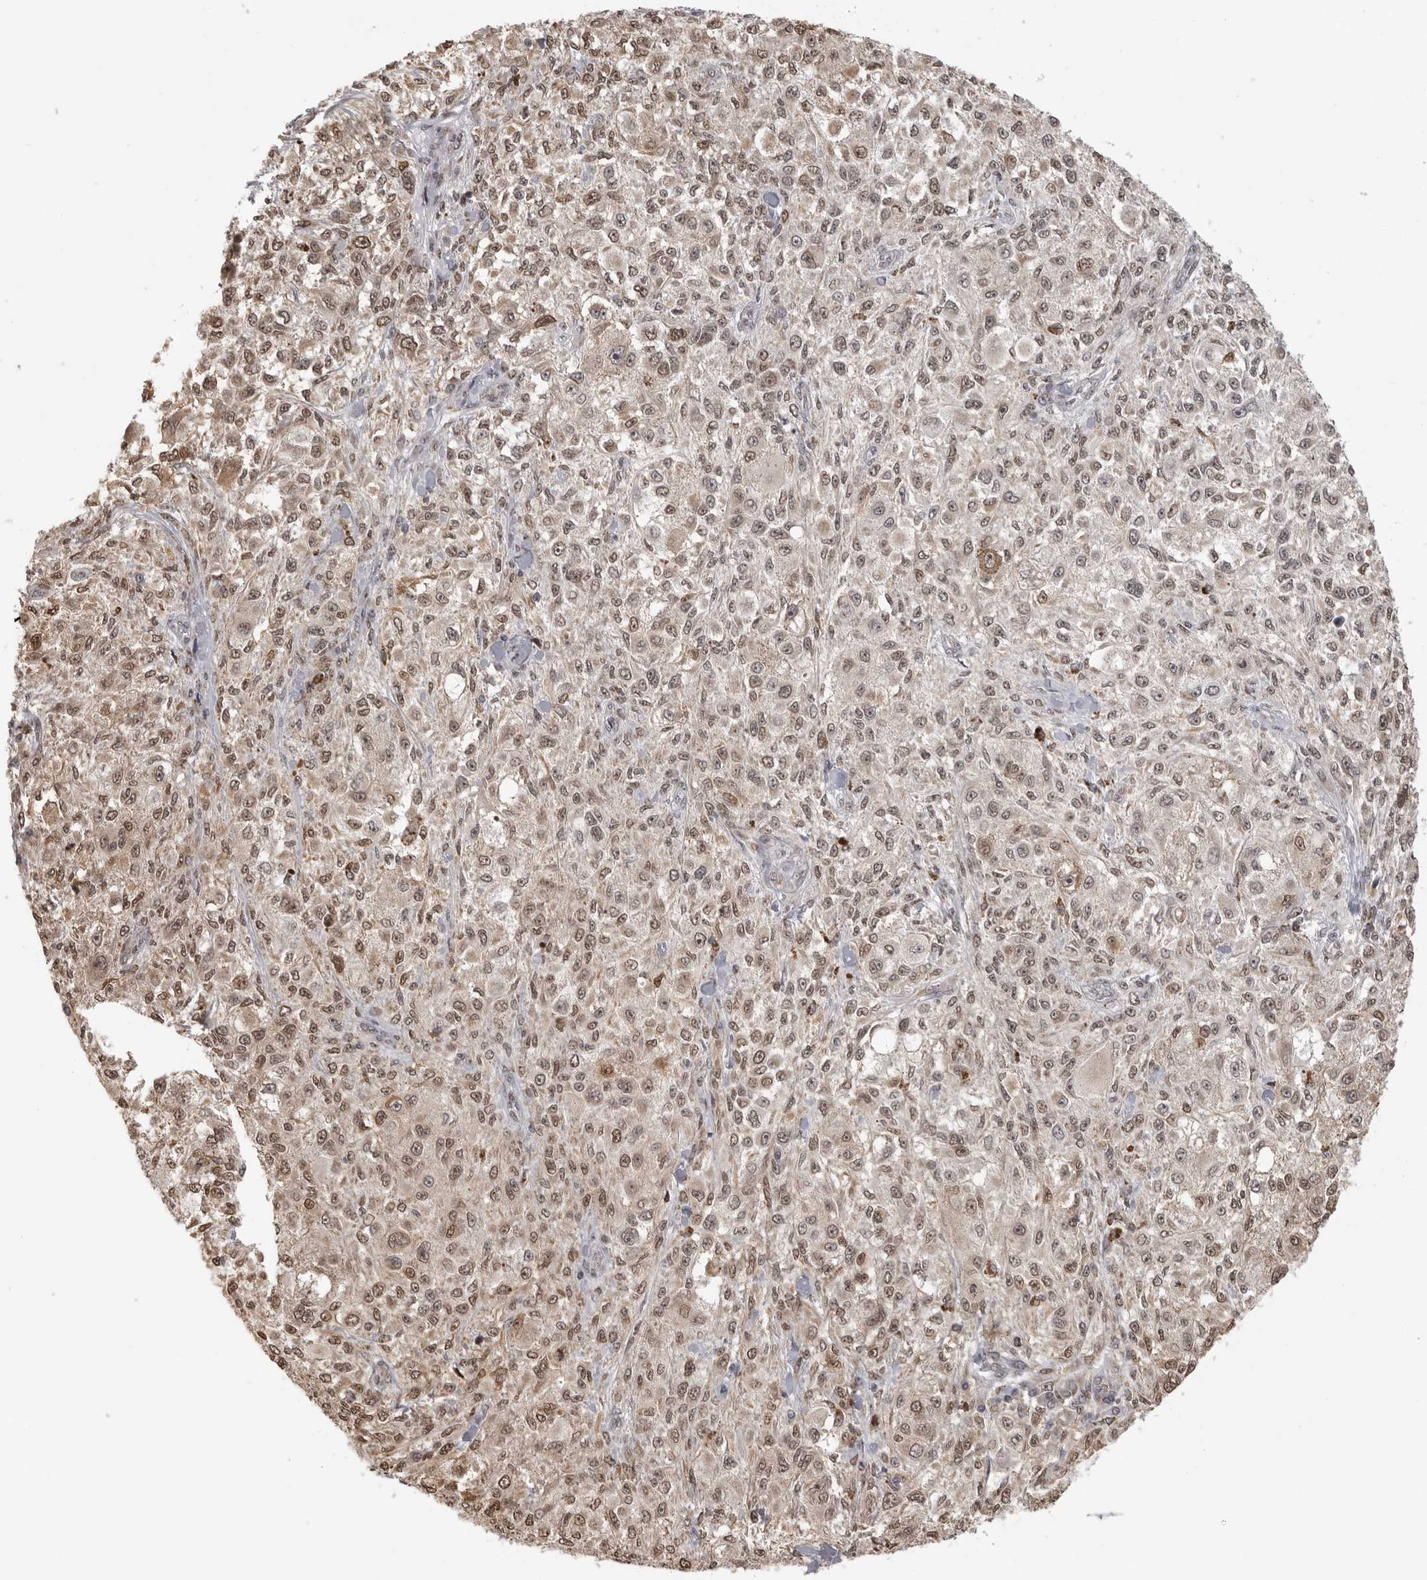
{"staining": {"intensity": "weak", "quantity": ">75%", "location": "nuclear"}, "tissue": "melanoma", "cell_type": "Tumor cells", "image_type": "cancer", "snomed": [{"axis": "morphology", "description": "Necrosis, NOS"}, {"axis": "morphology", "description": "Malignant melanoma, NOS"}, {"axis": "topography", "description": "Skin"}], "caption": "Malignant melanoma stained with a protein marker exhibits weak staining in tumor cells.", "gene": "ISG20L2", "patient": {"sex": "female", "age": 87}}